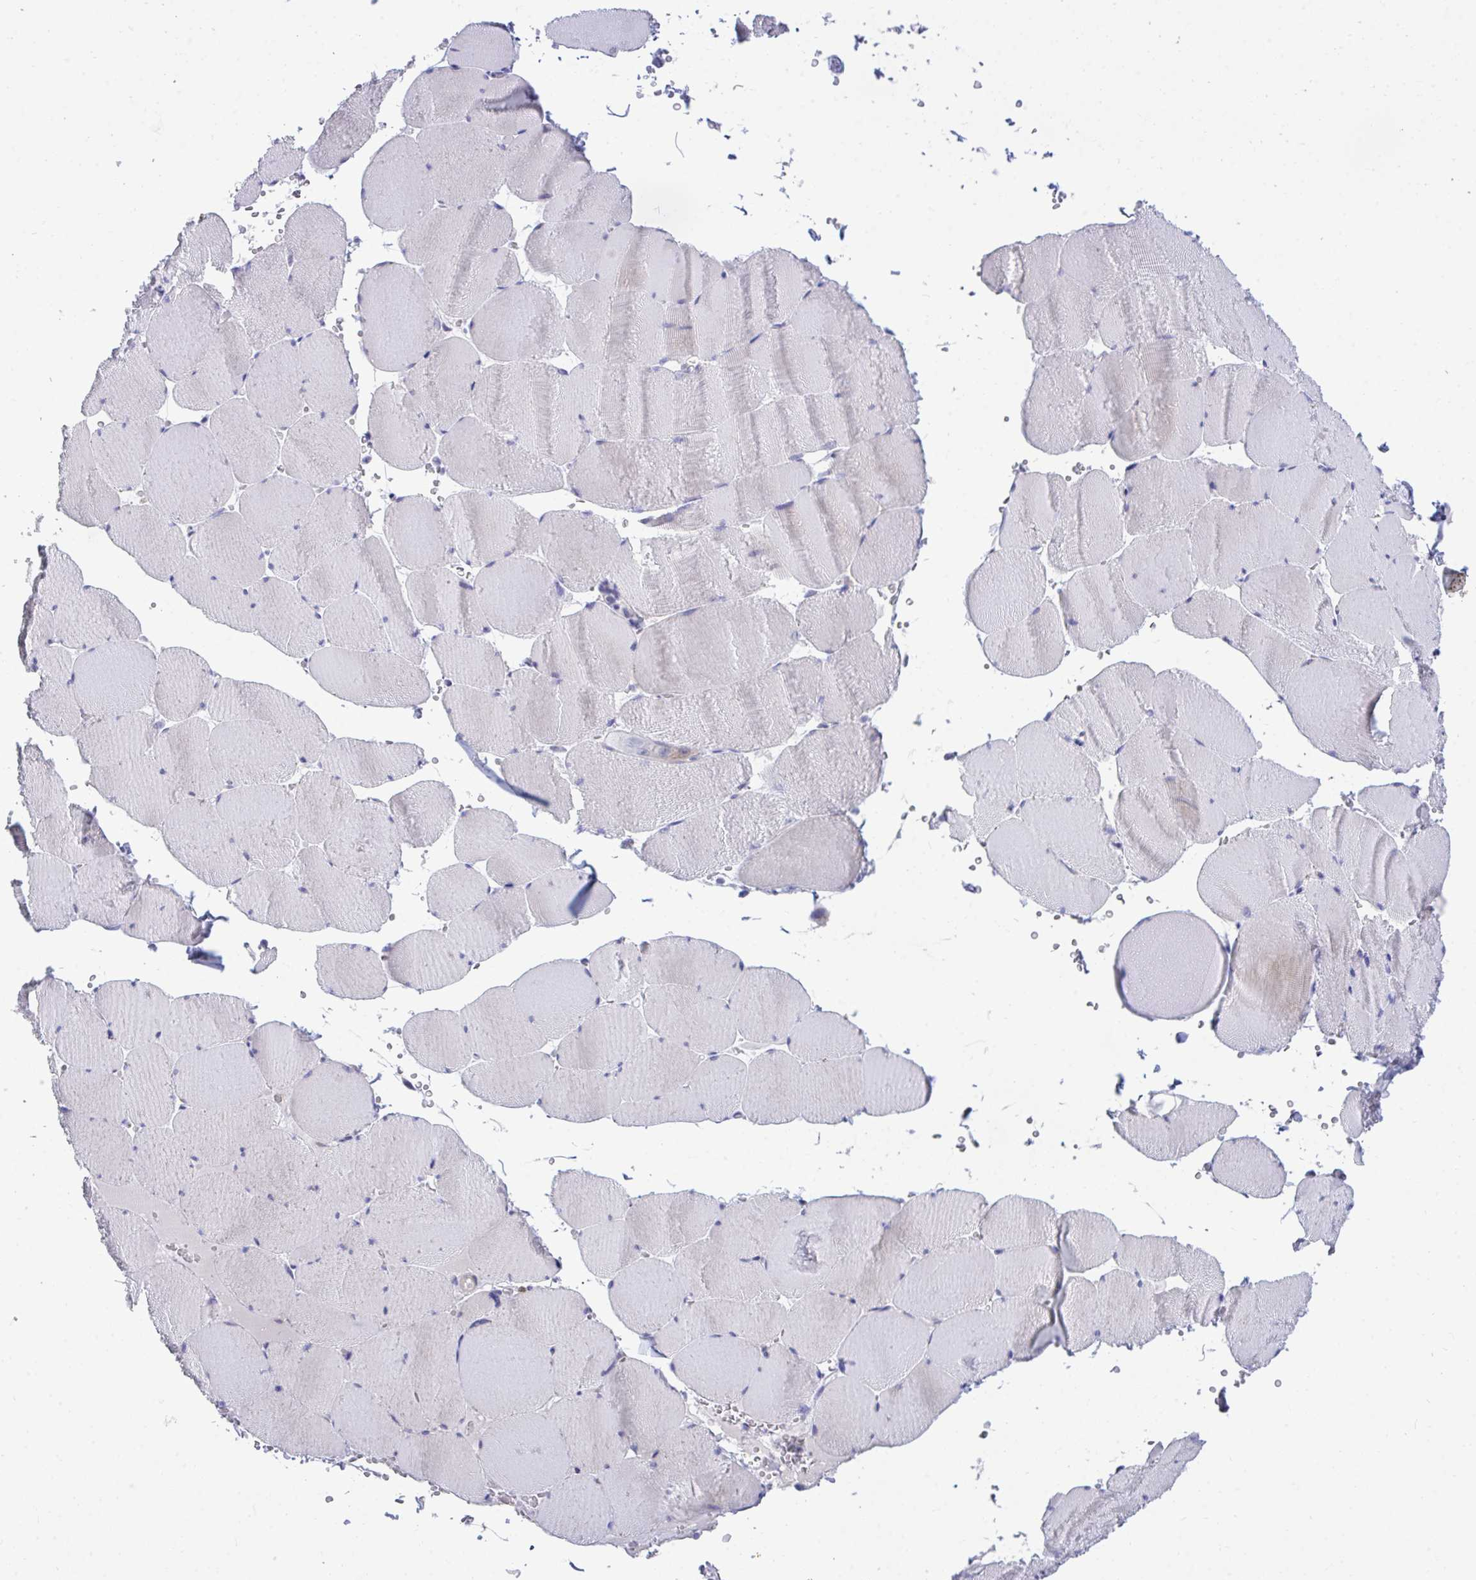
{"staining": {"intensity": "negative", "quantity": "none", "location": "none"}, "tissue": "skeletal muscle", "cell_type": "Myocytes", "image_type": "normal", "snomed": [{"axis": "morphology", "description": "Normal tissue, NOS"}, {"axis": "topography", "description": "Skeletal muscle"}, {"axis": "topography", "description": "Head-Neck"}], "caption": "IHC micrograph of unremarkable skeletal muscle stained for a protein (brown), which reveals no positivity in myocytes.", "gene": "MED9", "patient": {"sex": "male", "age": 66}}